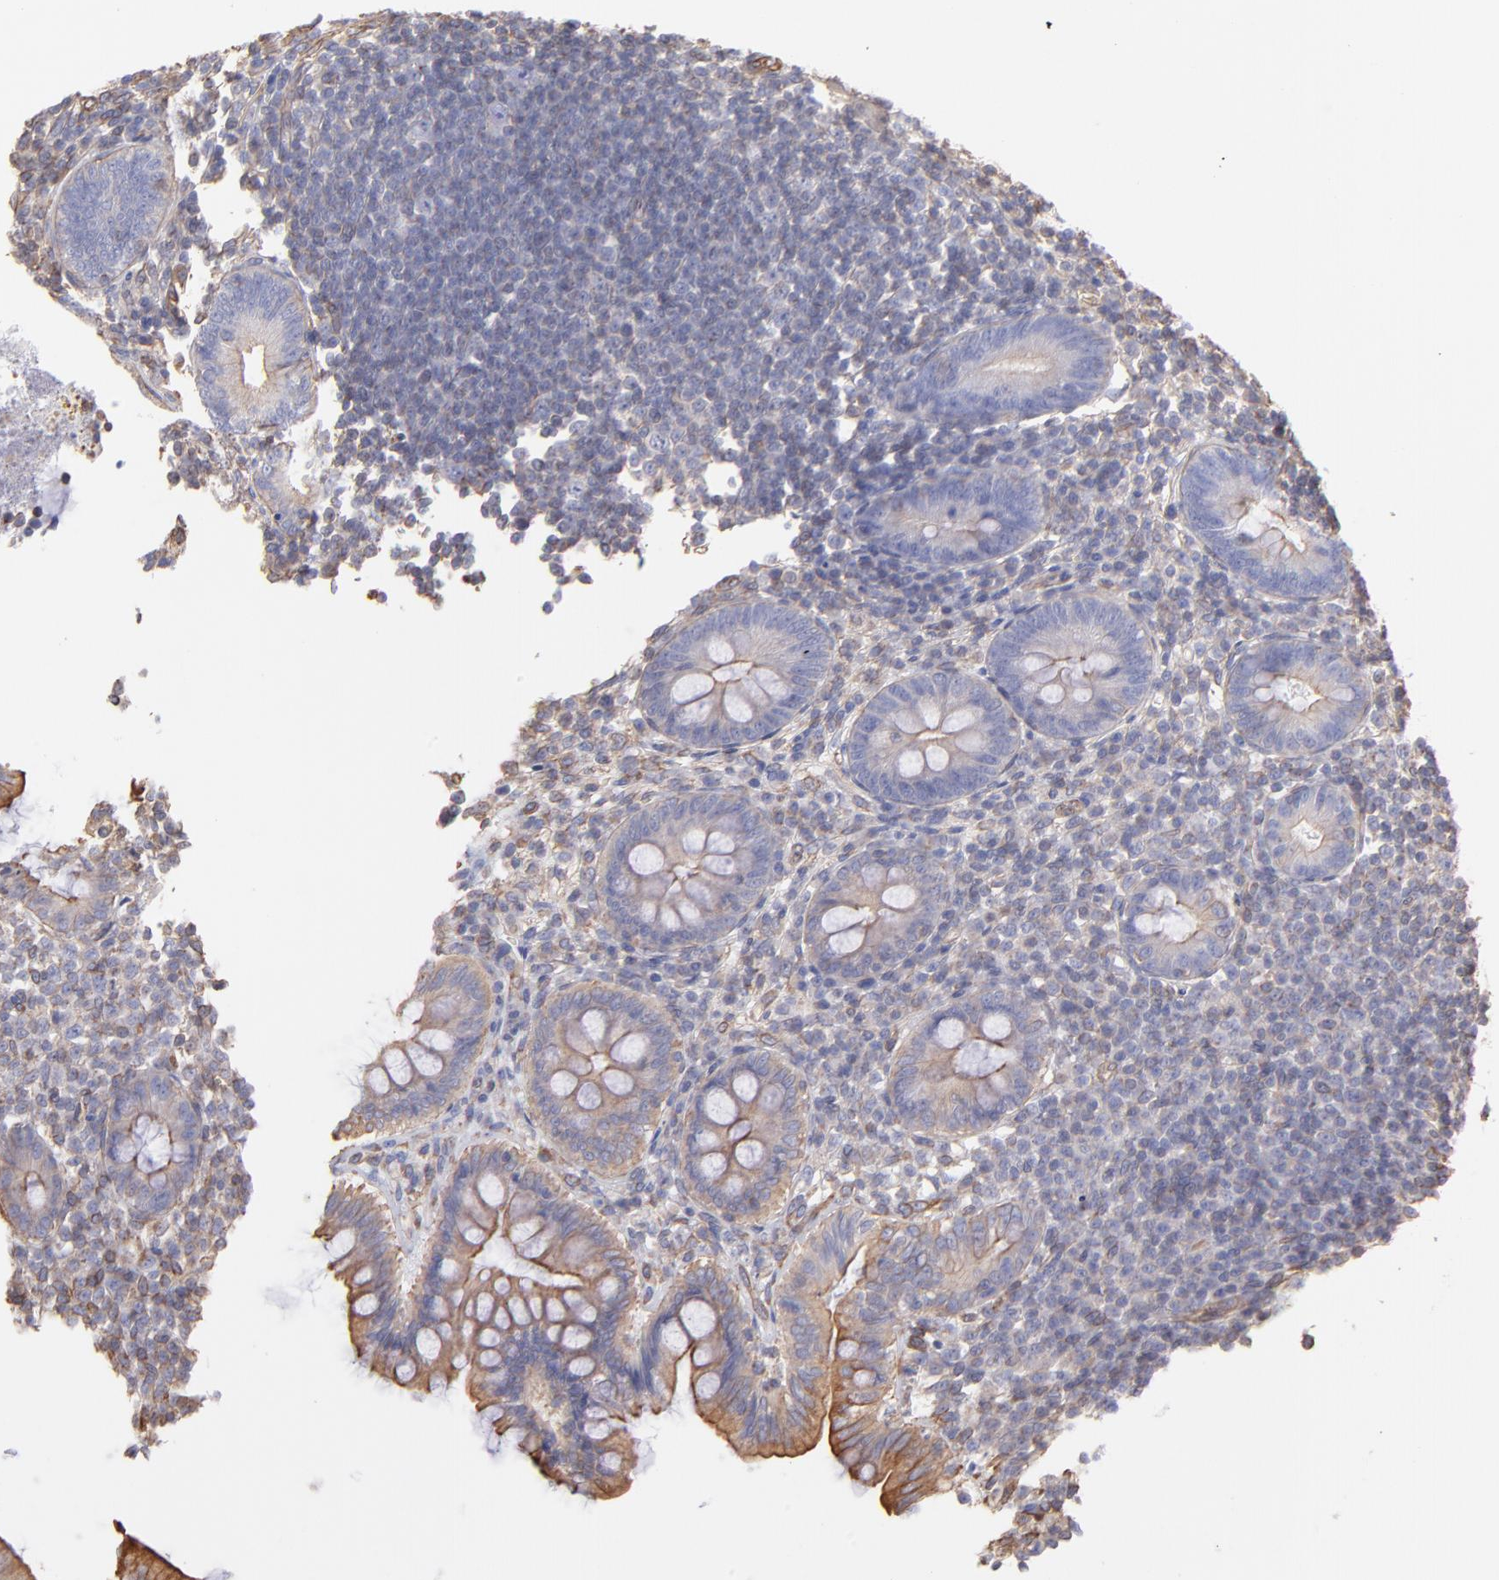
{"staining": {"intensity": "weak", "quantity": "25%-75%", "location": "cytoplasmic/membranous"}, "tissue": "appendix", "cell_type": "Glandular cells", "image_type": "normal", "snomed": [{"axis": "morphology", "description": "Normal tissue, NOS"}, {"axis": "topography", "description": "Appendix"}], "caption": "The immunohistochemical stain highlights weak cytoplasmic/membranous staining in glandular cells of normal appendix. Using DAB (3,3'-diaminobenzidine) (brown) and hematoxylin (blue) stains, captured at high magnification using brightfield microscopy.", "gene": "PLEC", "patient": {"sex": "female", "age": 66}}